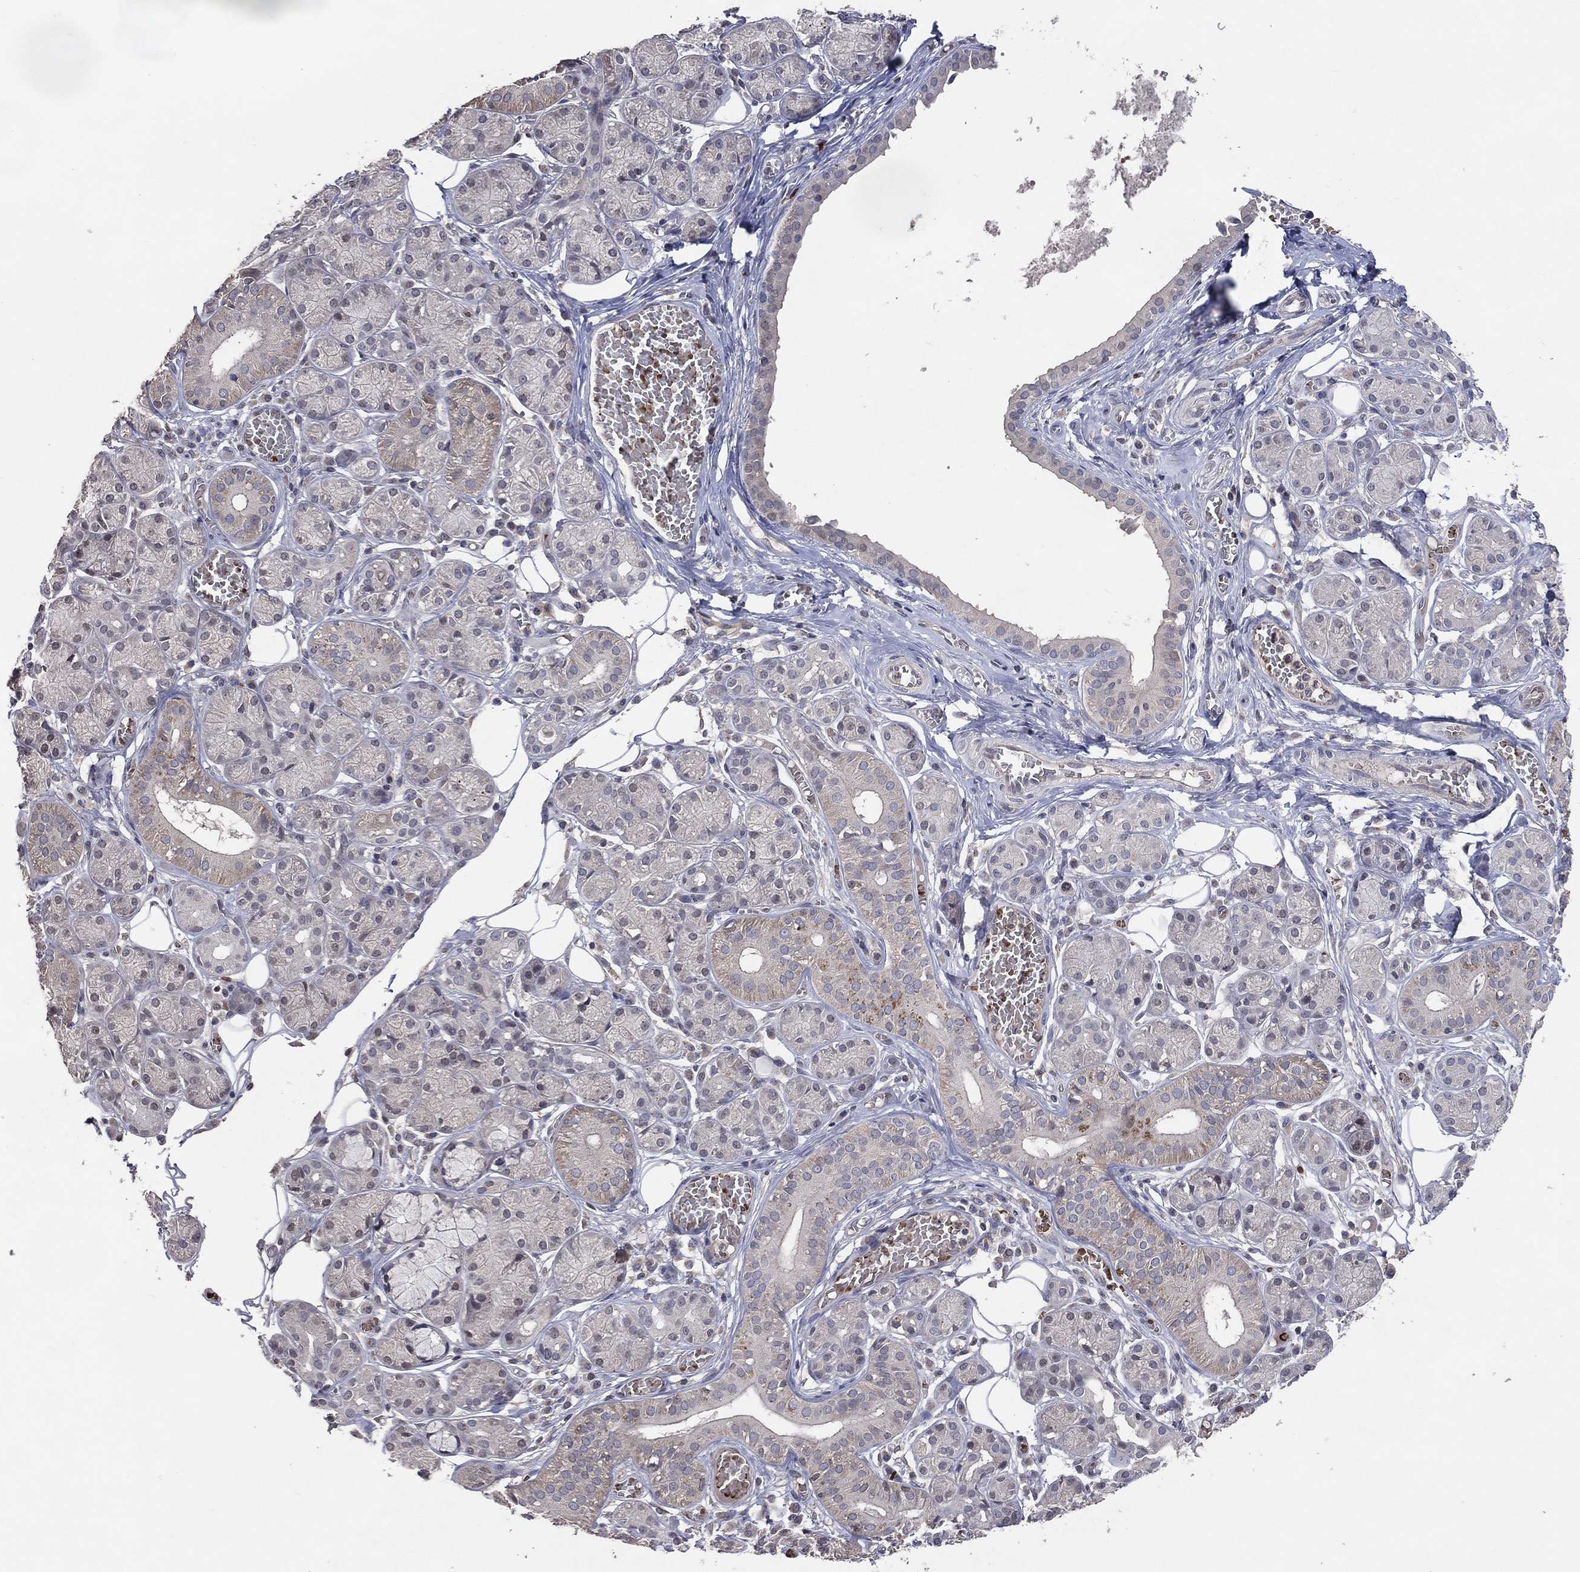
{"staining": {"intensity": "negative", "quantity": "none", "location": "none"}, "tissue": "salivary gland", "cell_type": "Glandular cells", "image_type": "normal", "snomed": [{"axis": "morphology", "description": "Normal tissue, NOS"}, {"axis": "topography", "description": "Salivary gland"}, {"axis": "topography", "description": "Peripheral nerve tissue"}], "caption": "A photomicrograph of salivary gland stained for a protein reveals no brown staining in glandular cells.", "gene": "DNAH7", "patient": {"sex": "male", "age": 71}}